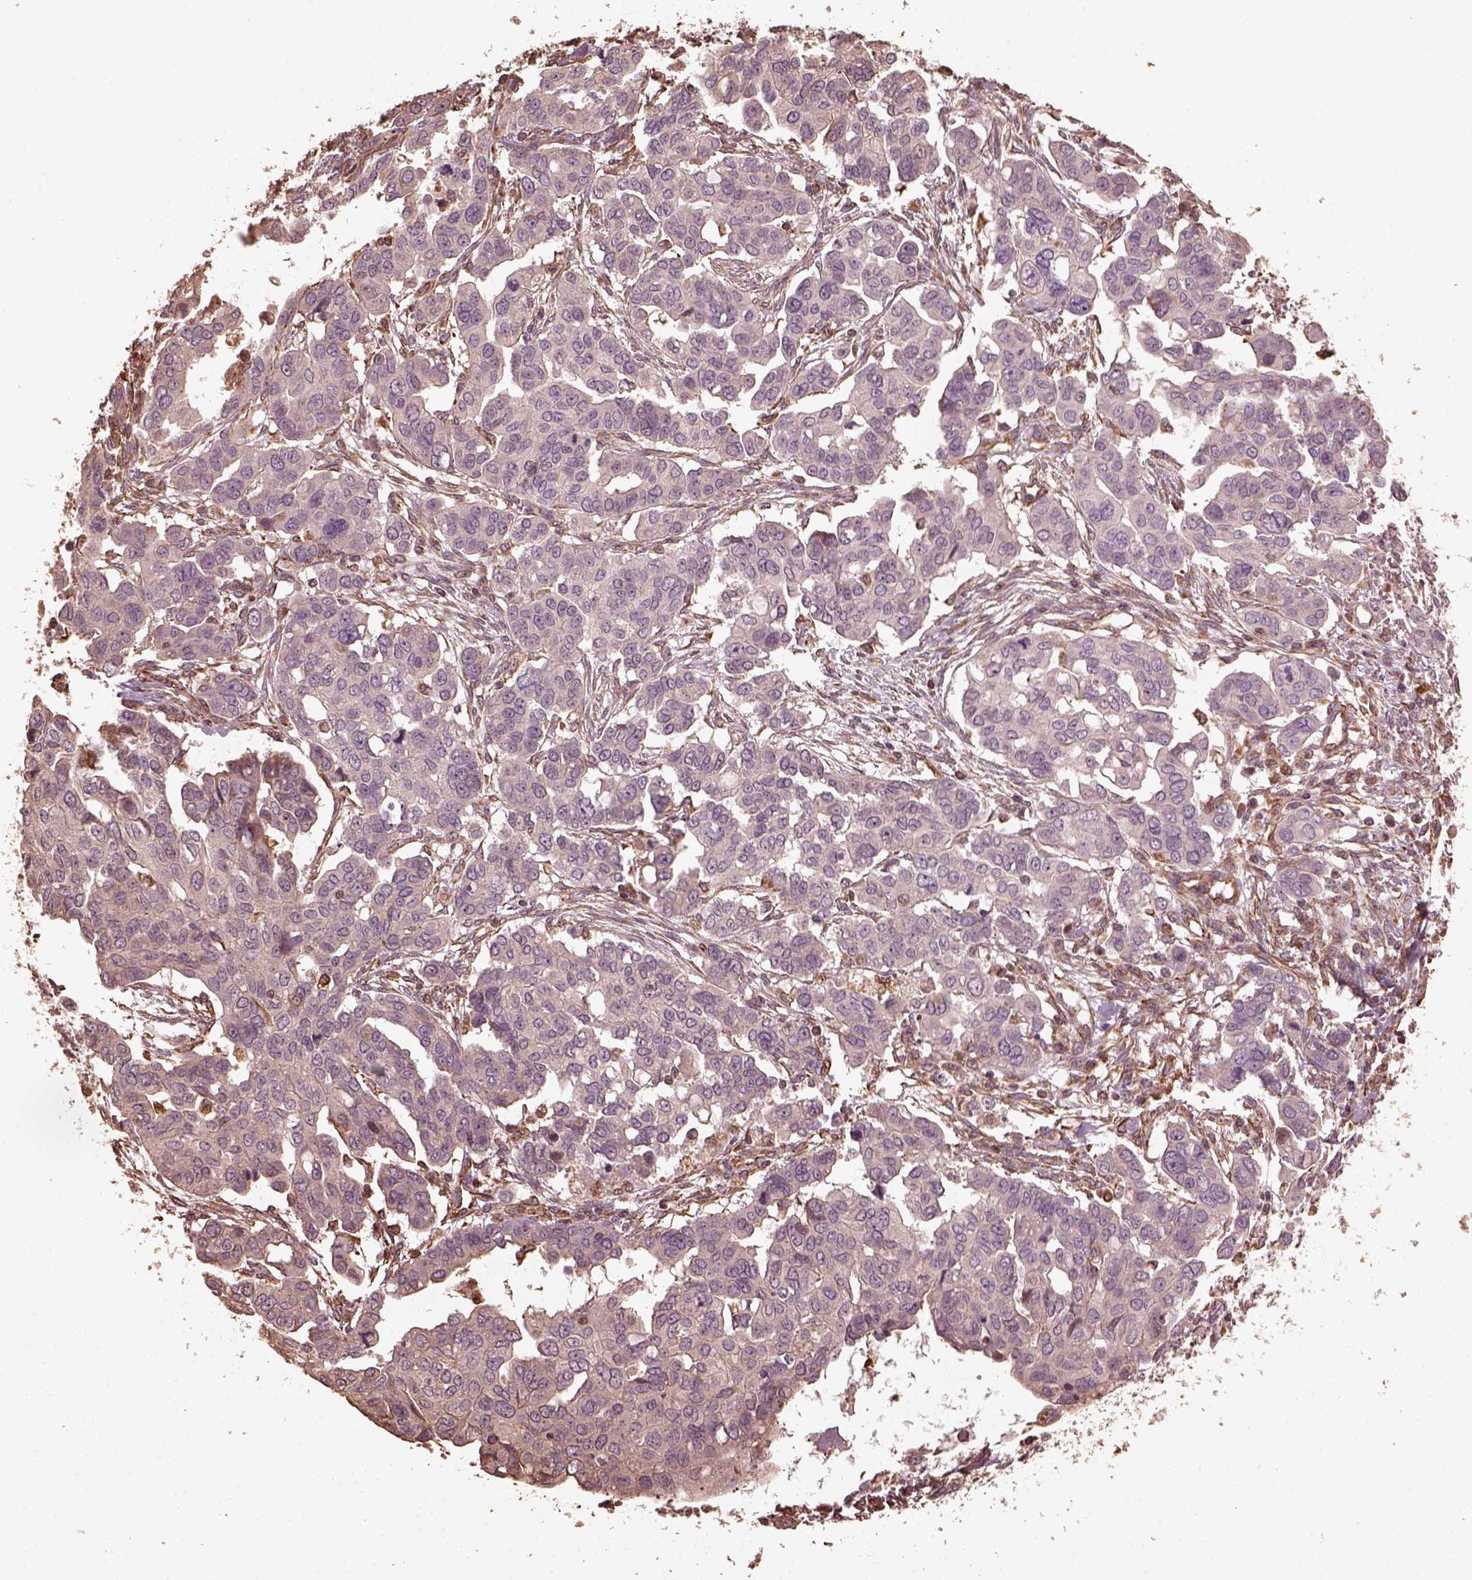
{"staining": {"intensity": "negative", "quantity": "none", "location": "none"}, "tissue": "ovarian cancer", "cell_type": "Tumor cells", "image_type": "cancer", "snomed": [{"axis": "morphology", "description": "Carcinoma, endometroid"}, {"axis": "topography", "description": "Ovary"}], "caption": "Immunohistochemistry (IHC) image of human ovarian endometroid carcinoma stained for a protein (brown), which exhibits no expression in tumor cells. (DAB (3,3'-diaminobenzidine) immunohistochemistry (IHC) with hematoxylin counter stain).", "gene": "GTPBP1", "patient": {"sex": "female", "age": 78}}